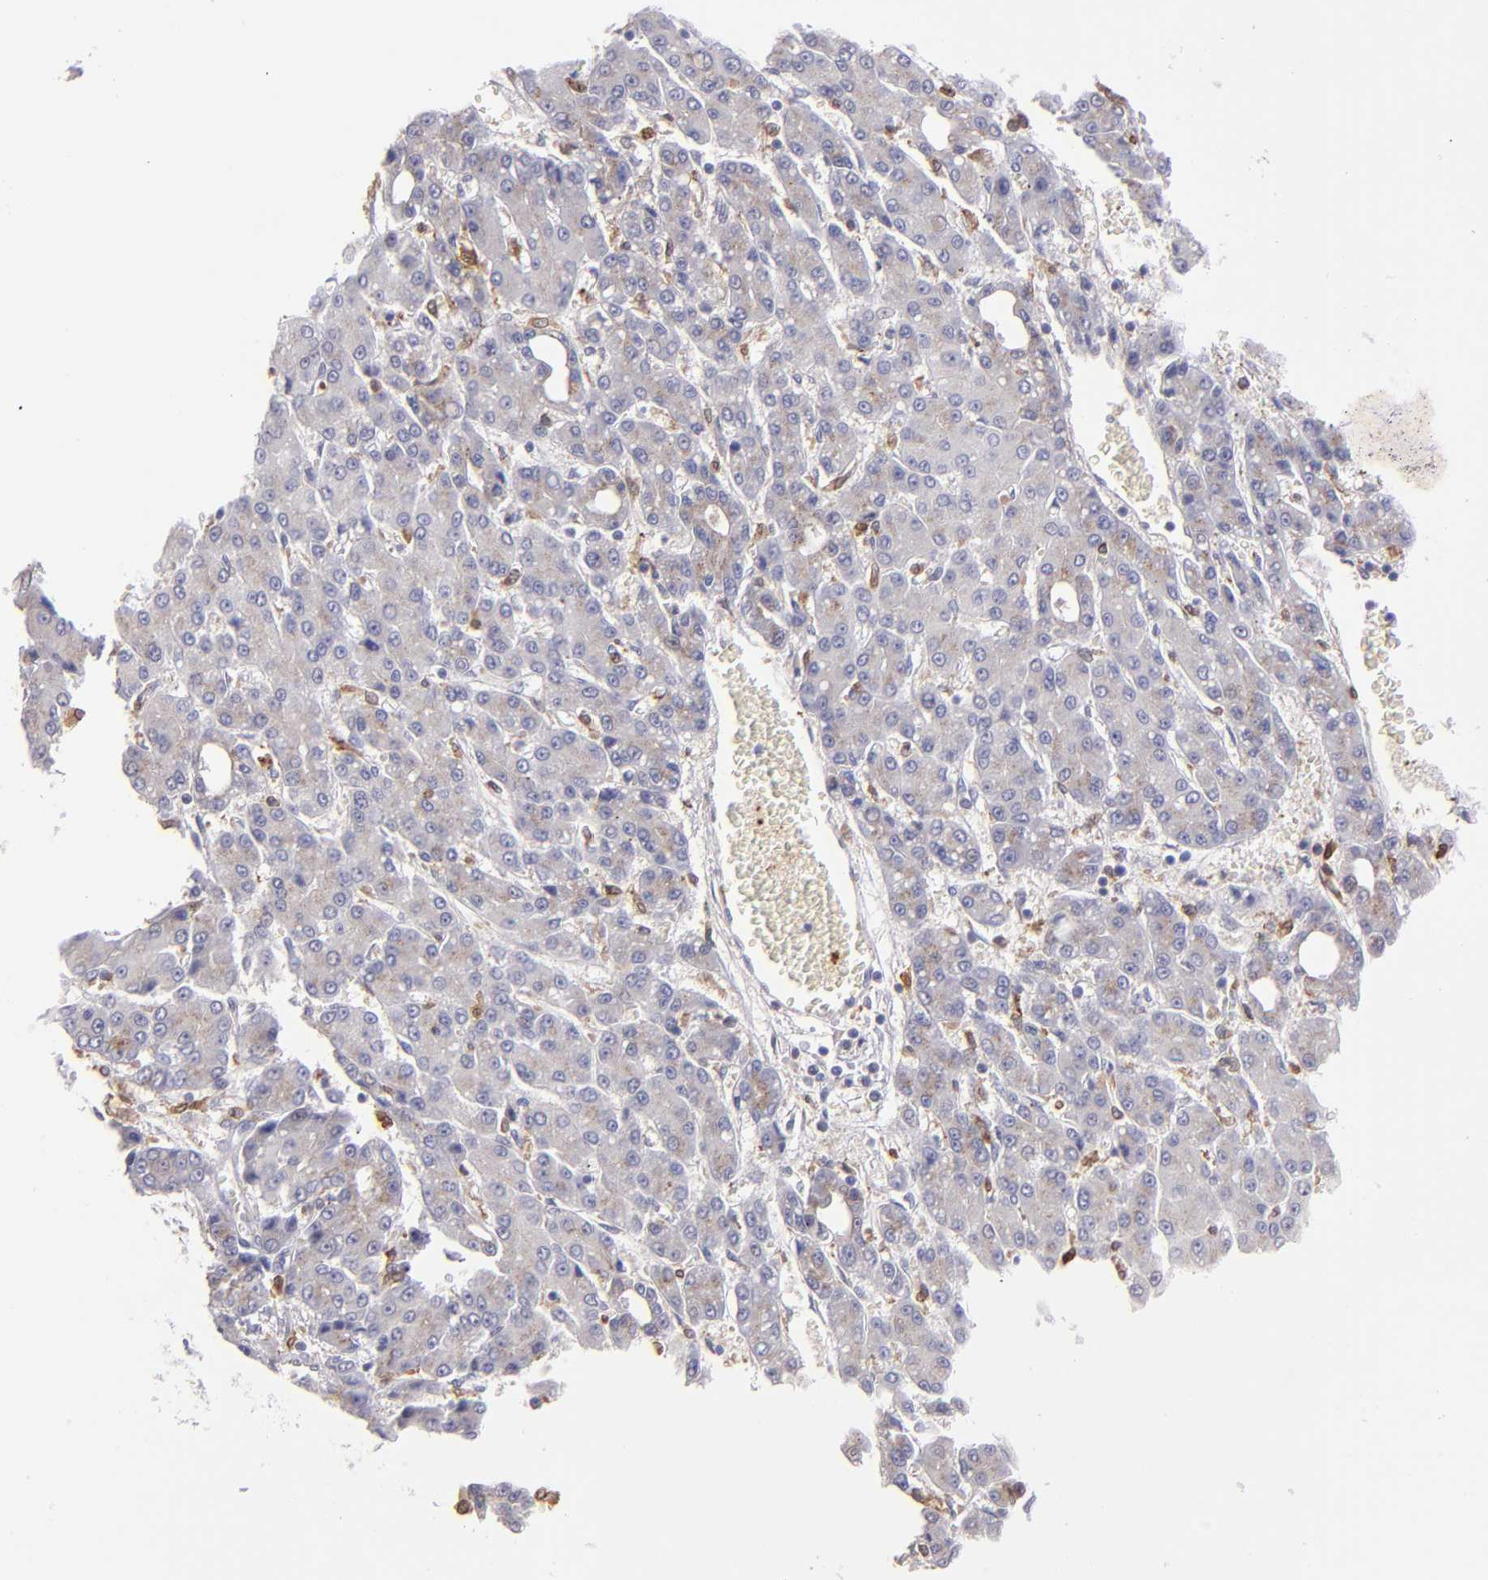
{"staining": {"intensity": "weak", "quantity": "<25%", "location": "cytoplasmic/membranous"}, "tissue": "liver cancer", "cell_type": "Tumor cells", "image_type": "cancer", "snomed": [{"axis": "morphology", "description": "Carcinoma, Hepatocellular, NOS"}, {"axis": "topography", "description": "Liver"}], "caption": "Immunohistochemistry micrograph of neoplastic tissue: liver hepatocellular carcinoma stained with DAB displays no significant protein positivity in tumor cells.", "gene": "PTGS1", "patient": {"sex": "male", "age": 69}}